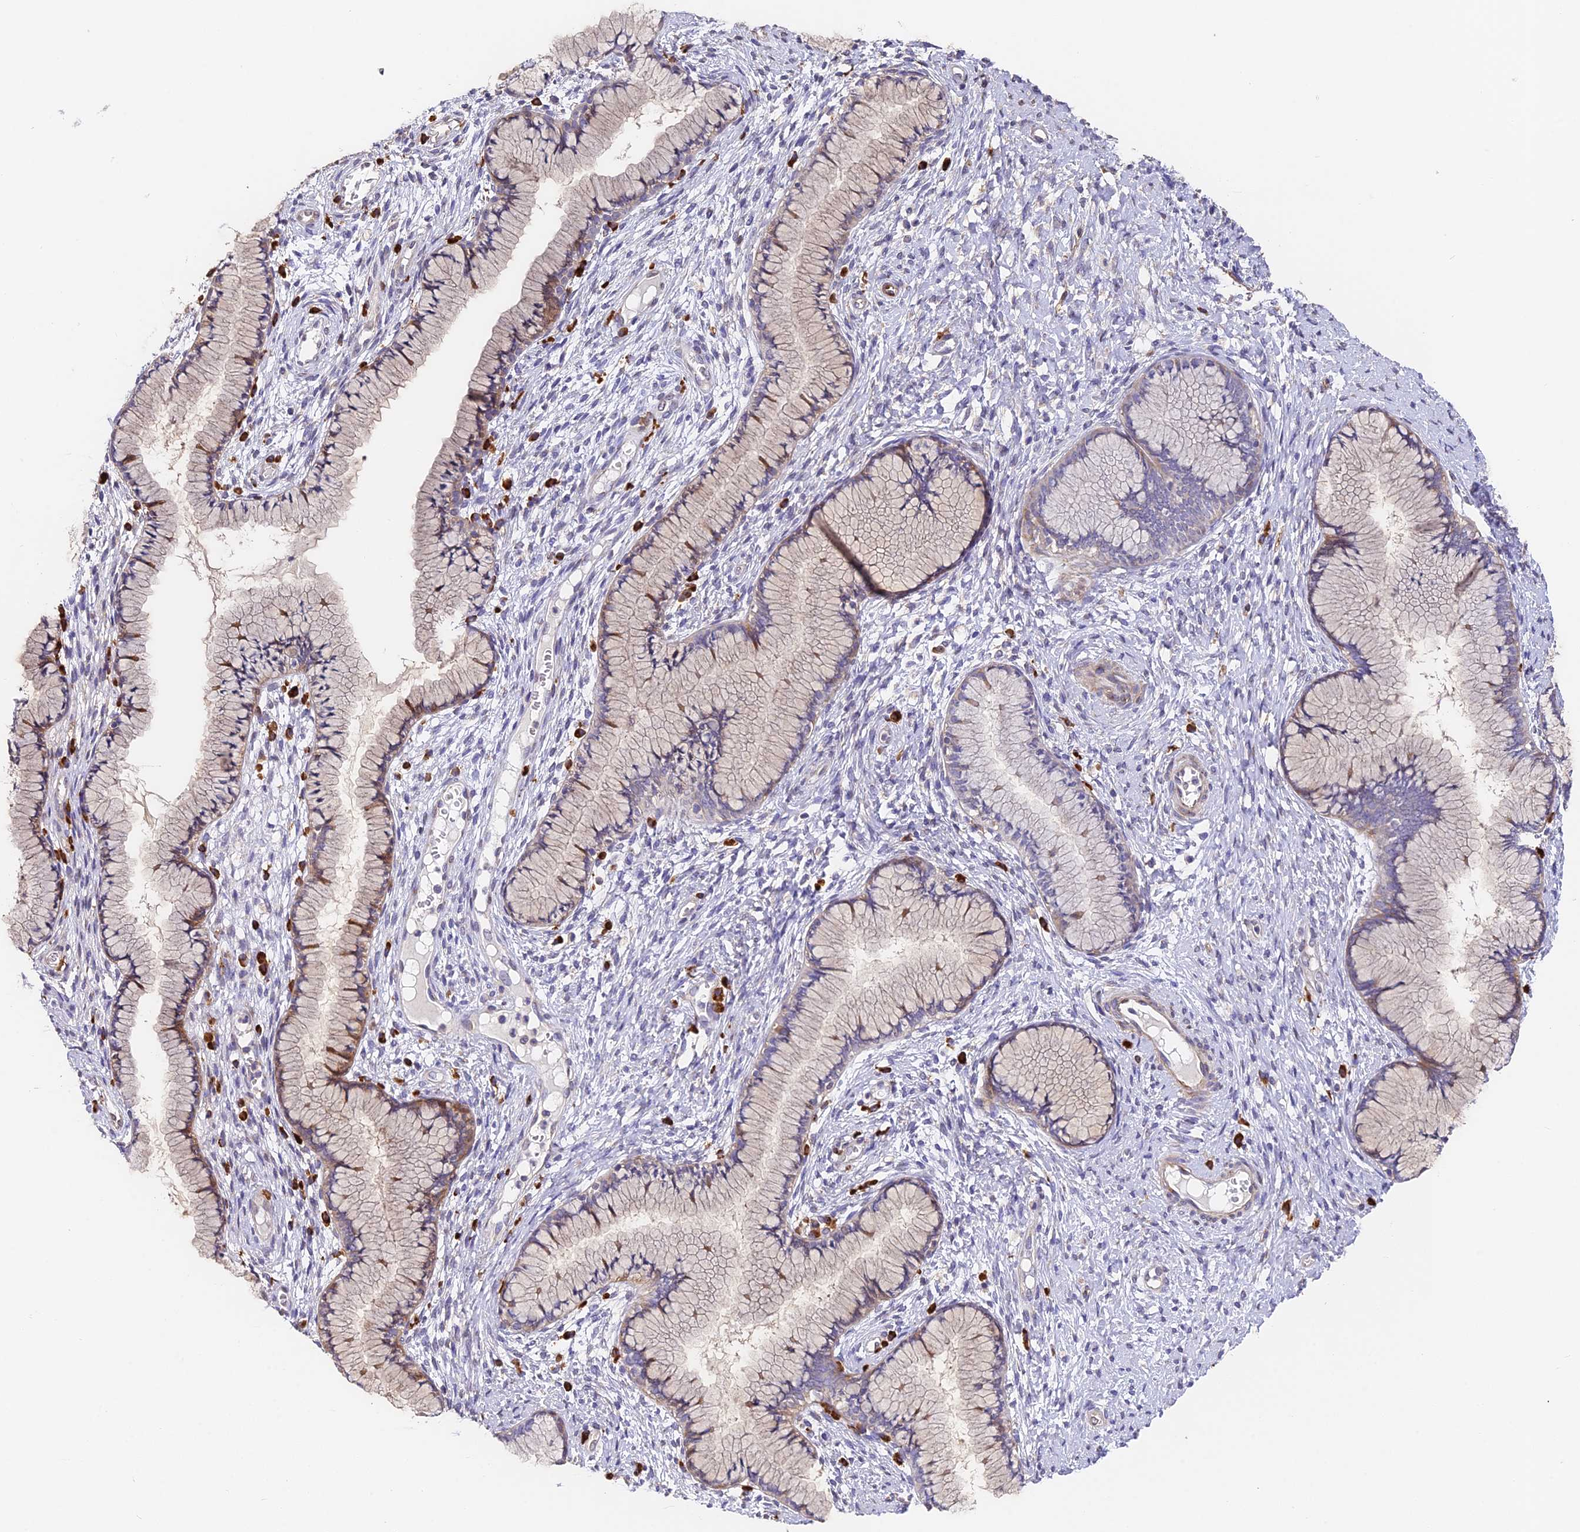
{"staining": {"intensity": "moderate", "quantity": "<25%", "location": "cytoplasmic/membranous"}, "tissue": "cervix", "cell_type": "Glandular cells", "image_type": "normal", "snomed": [{"axis": "morphology", "description": "Normal tissue, NOS"}, {"axis": "topography", "description": "Cervix"}], "caption": "Glandular cells exhibit moderate cytoplasmic/membranous staining in approximately <25% of cells in normal cervix. Ihc stains the protein of interest in brown and the nuclei are stained blue.", "gene": "SLC11A1", "patient": {"sex": "female", "age": 42}}